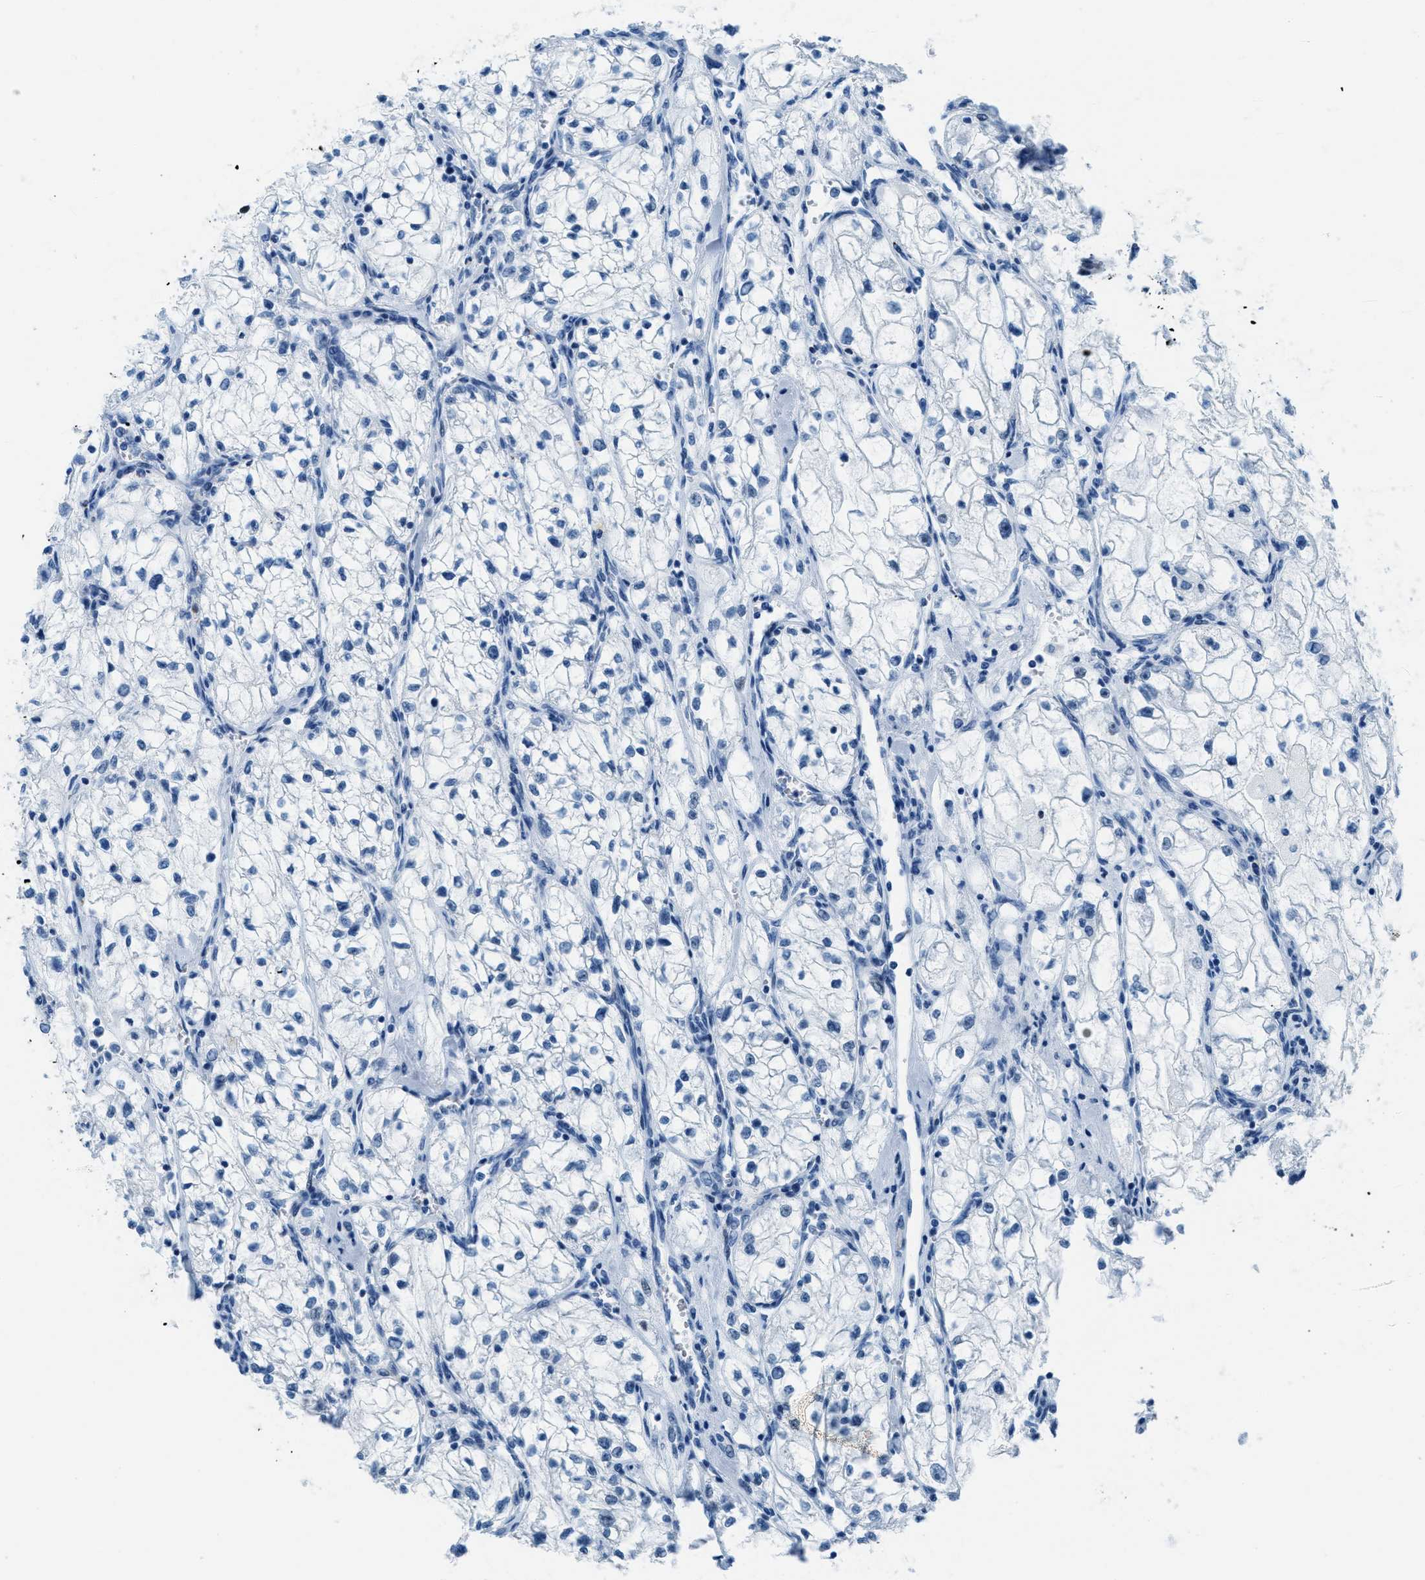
{"staining": {"intensity": "negative", "quantity": "none", "location": "none"}, "tissue": "renal cancer", "cell_type": "Tumor cells", "image_type": "cancer", "snomed": [{"axis": "morphology", "description": "Adenocarcinoma, NOS"}, {"axis": "topography", "description": "Kidney"}], "caption": "High magnification brightfield microscopy of renal cancer (adenocarcinoma) stained with DAB (3,3'-diaminobenzidine) (brown) and counterstained with hematoxylin (blue): tumor cells show no significant positivity.", "gene": "PLA2G2A", "patient": {"sex": "female", "age": 70}}